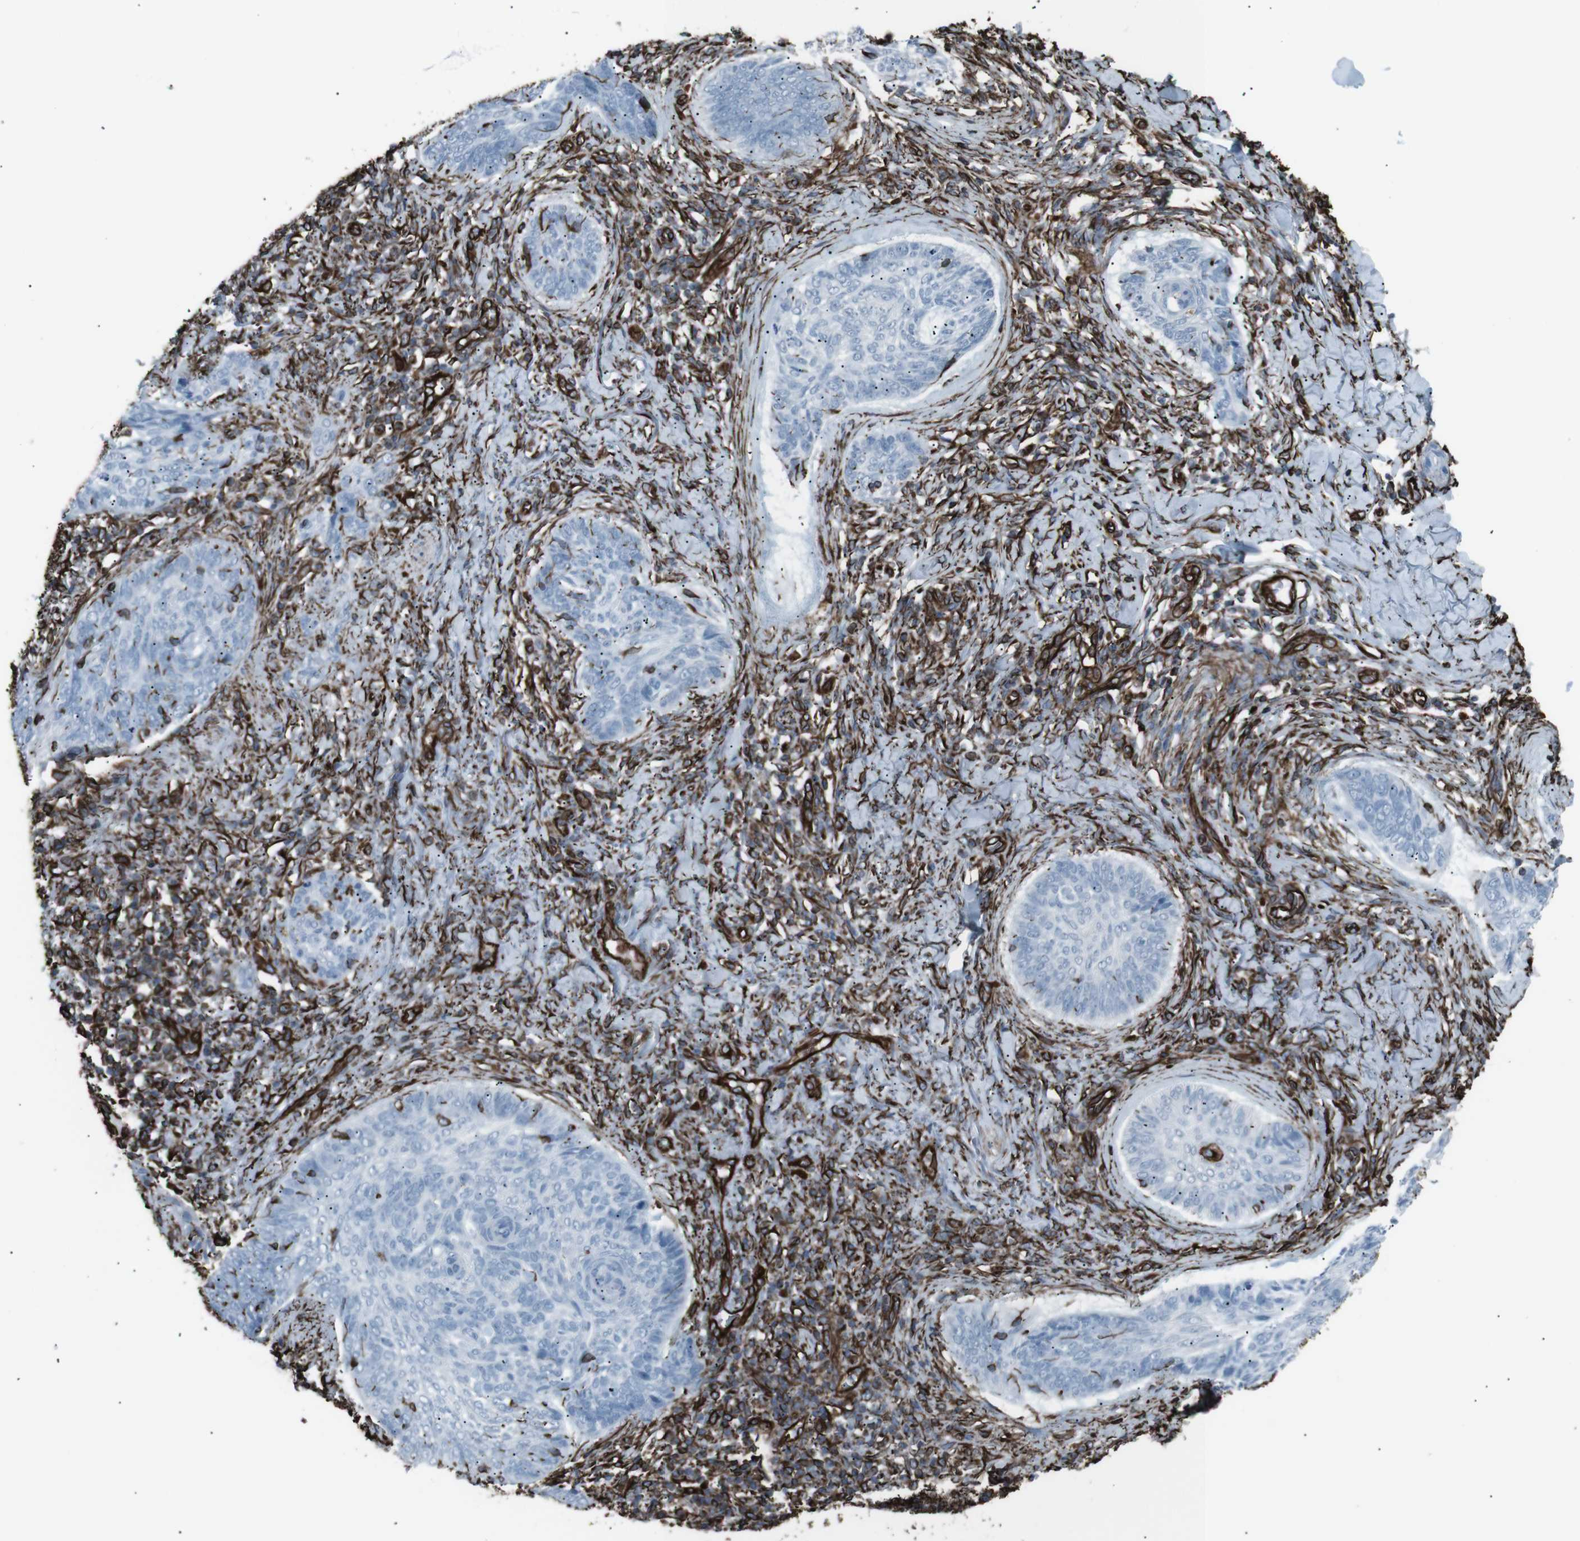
{"staining": {"intensity": "negative", "quantity": "none", "location": "none"}, "tissue": "skin cancer", "cell_type": "Tumor cells", "image_type": "cancer", "snomed": [{"axis": "morphology", "description": "Basal cell carcinoma"}, {"axis": "topography", "description": "Skin"}], "caption": "Skin basal cell carcinoma stained for a protein using immunohistochemistry exhibits no staining tumor cells.", "gene": "ZDHHC6", "patient": {"sex": "male", "age": 43}}